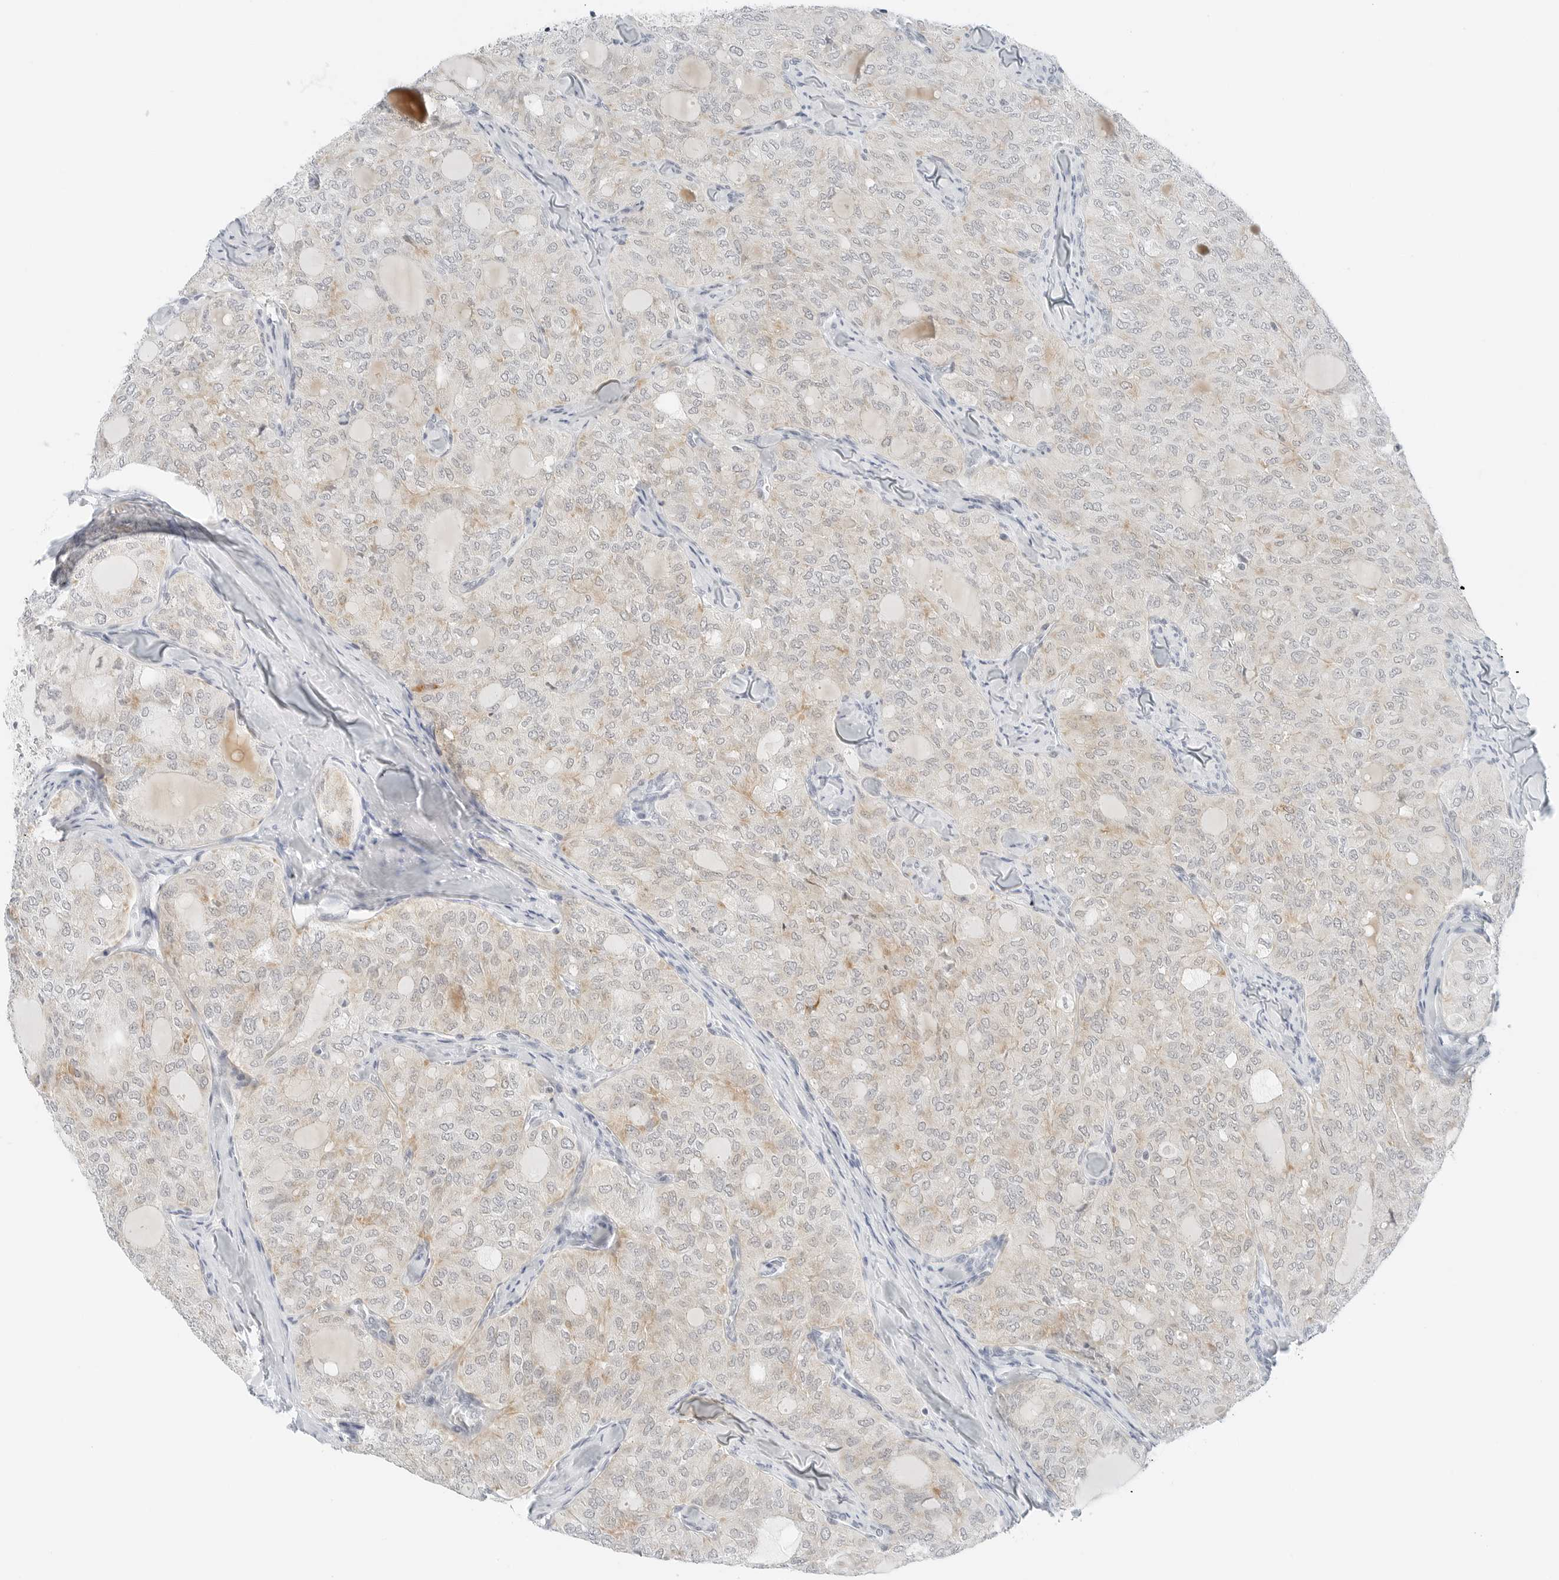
{"staining": {"intensity": "weak", "quantity": "<25%", "location": "cytoplasmic/membranous"}, "tissue": "thyroid cancer", "cell_type": "Tumor cells", "image_type": "cancer", "snomed": [{"axis": "morphology", "description": "Follicular adenoma carcinoma, NOS"}, {"axis": "topography", "description": "Thyroid gland"}], "caption": "IHC photomicrograph of thyroid follicular adenoma carcinoma stained for a protein (brown), which shows no positivity in tumor cells. (DAB immunohistochemistry, high magnification).", "gene": "CCSAP", "patient": {"sex": "male", "age": 75}}